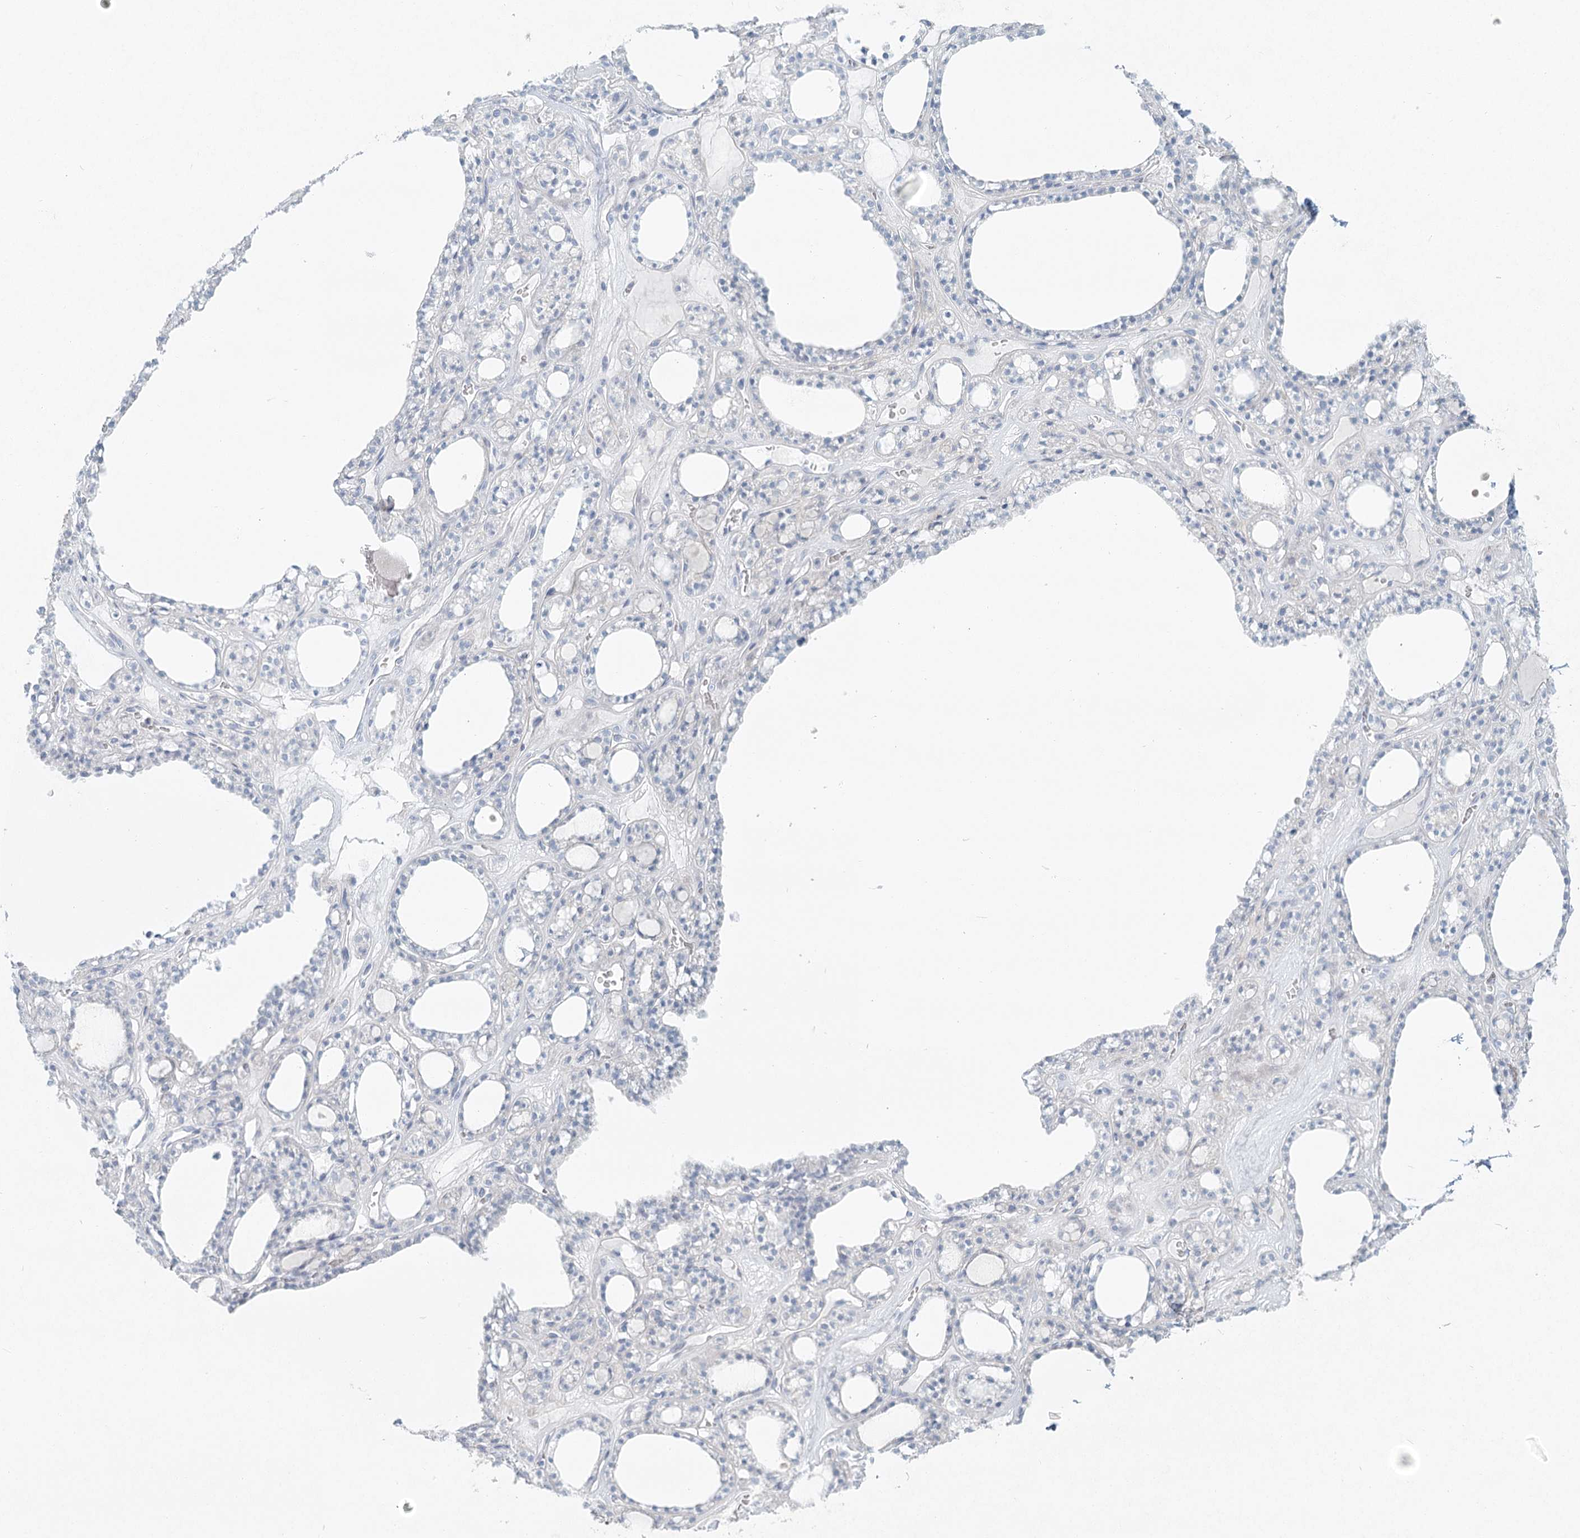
{"staining": {"intensity": "negative", "quantity": "none", "location": "none"}, "tissue": "thyroid gland", "cell_type": "Glandular cells", "image_type": "normal", "snomed": [{"axis": "morphology", "description": "Normal tissue, NOS"}, {"axis": "topography", "description": "Thyroid gland"}], "caption": "The micrograph demonstrates no significant positivity in glandular cells of thyroid gland. (Immunohistochemistry (ihc), brightfield microscopy, high magnification).", "gene": "LRP2BP", "patient": {"sex": "female", "age": 28}}